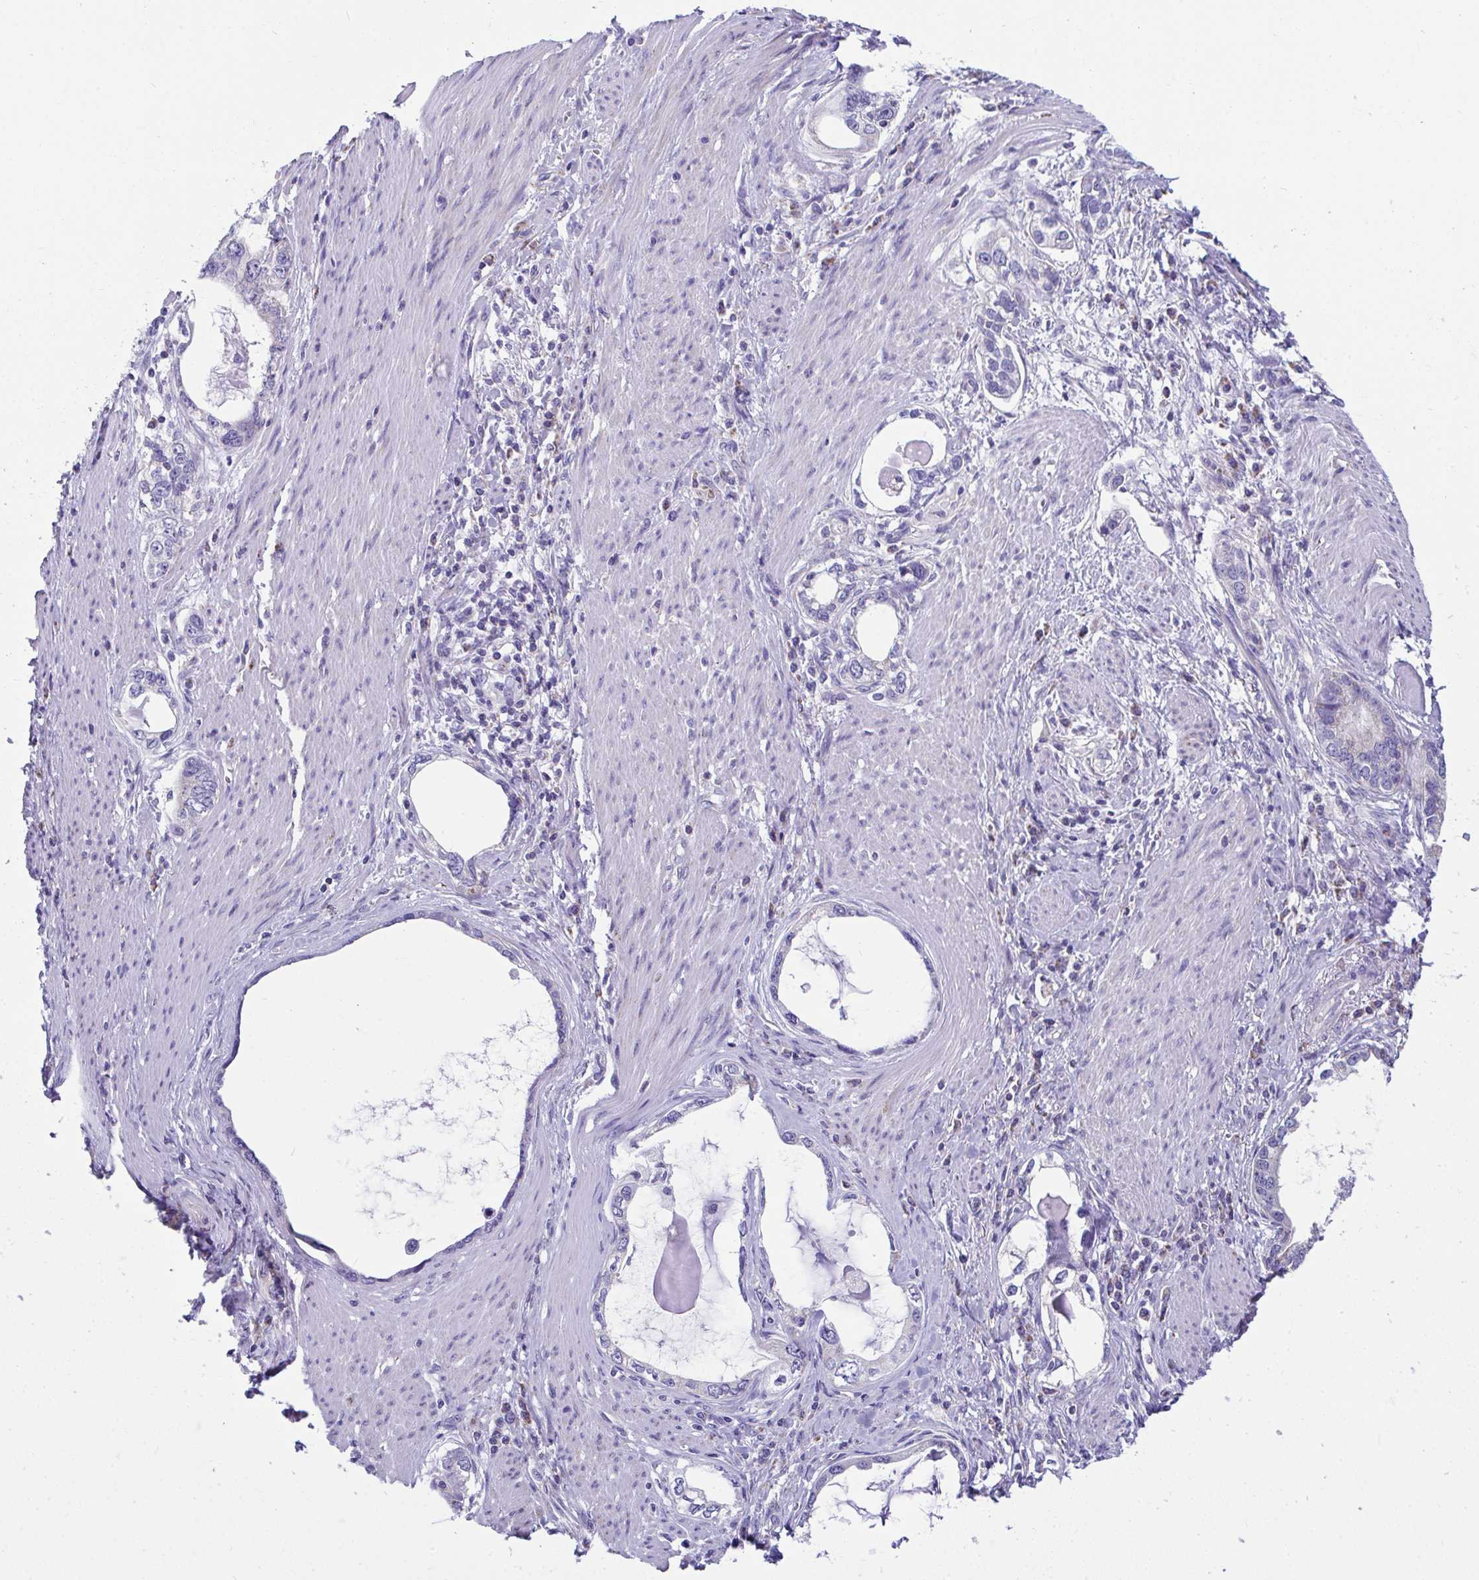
{"staining": {"intensity": "negative", "quantity": "none", "location": "none"}, "tissue": "stomach cancer", "cell_type": "Tumor cells", "image_type": "cancer", "snomed": [{"axis": "morphology", "description": "Adenocarcinoma, NOS"}, {"axis": "topography", "description": "Stomach, lower"}], "caption": "This is an immunohistochemistry micrograph of human stomach adenocarcinoma. There is no expression in tumor cells.", "gene": "OR13A1", "patient": {"sex": "female", "age": 93}}